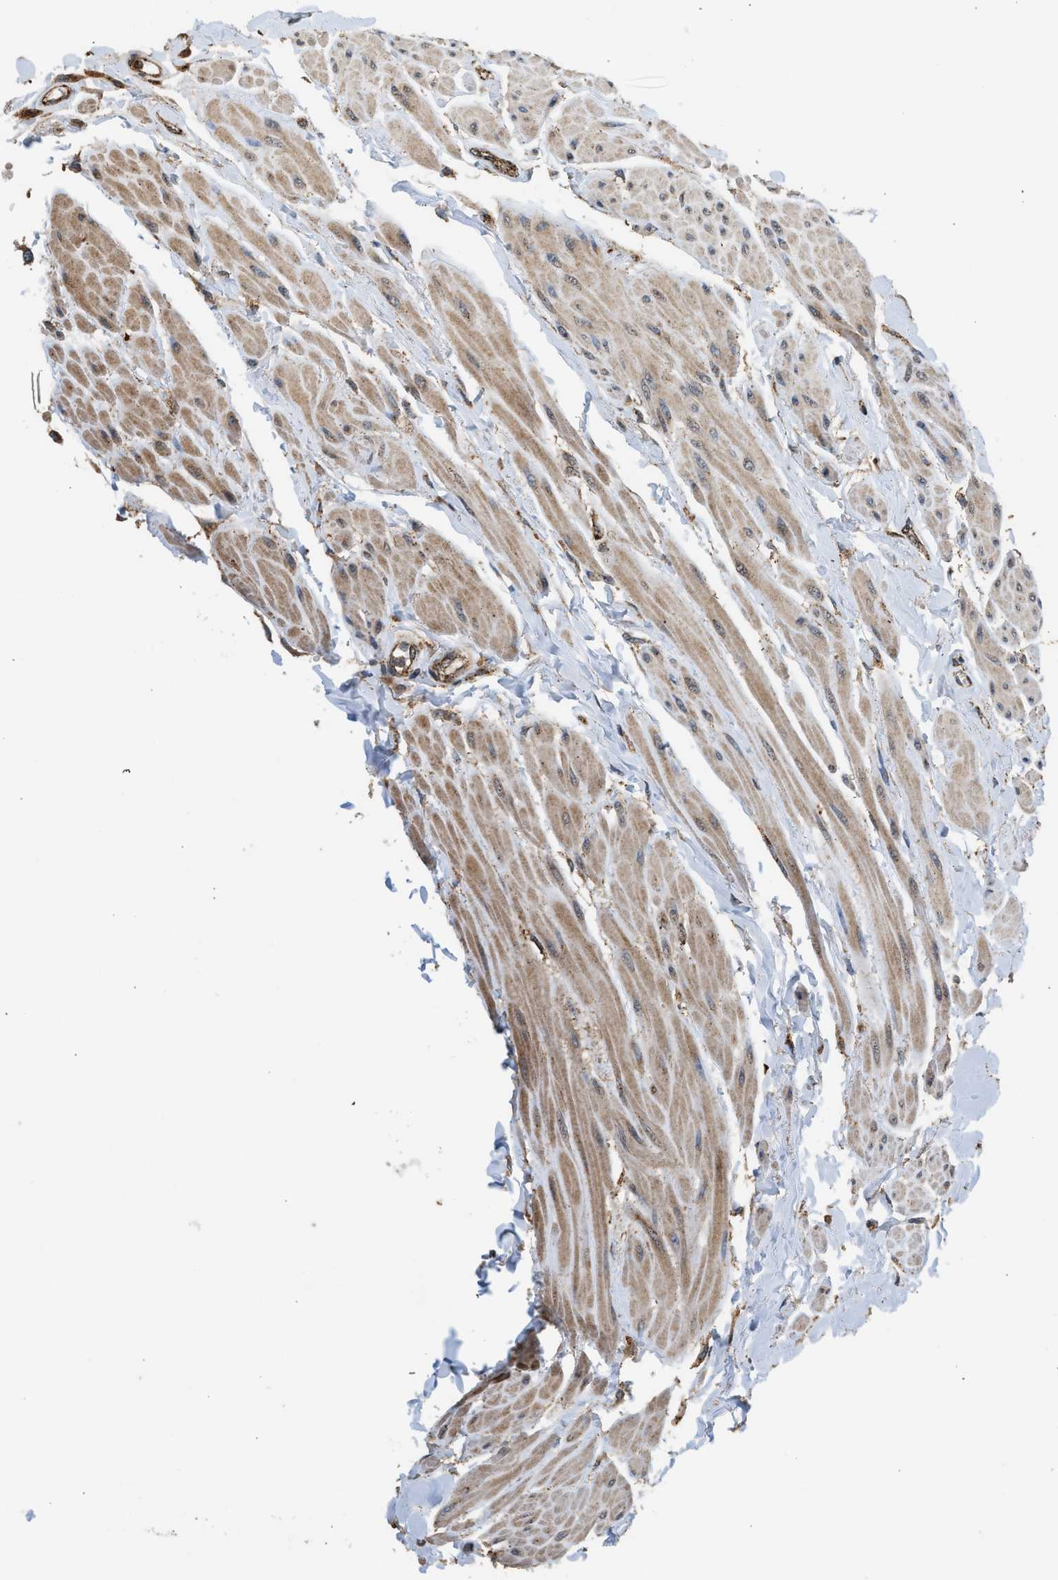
{"staining": {"intensity": "moderate", "quantity": ">75%", "location": "cytoplasmic/membranous"}, "tissue": "urinary bladder", "cell_type": "Urothelial cells", "image_type": "normal", "snomed": [{"axis": "morphology", "description": "Normal tissue, NOS"}, {"axis": "topography", "description": "Urinary bladder"}], "caption": "Protein staining by immunohistochemistry displays moderate cytoplasmic/membranous staining in approximately >75% of urothelial cells in unremarkable urinary bladder.", "gene": "CTSV", "patient": {"sex": "female", "age": 79}}